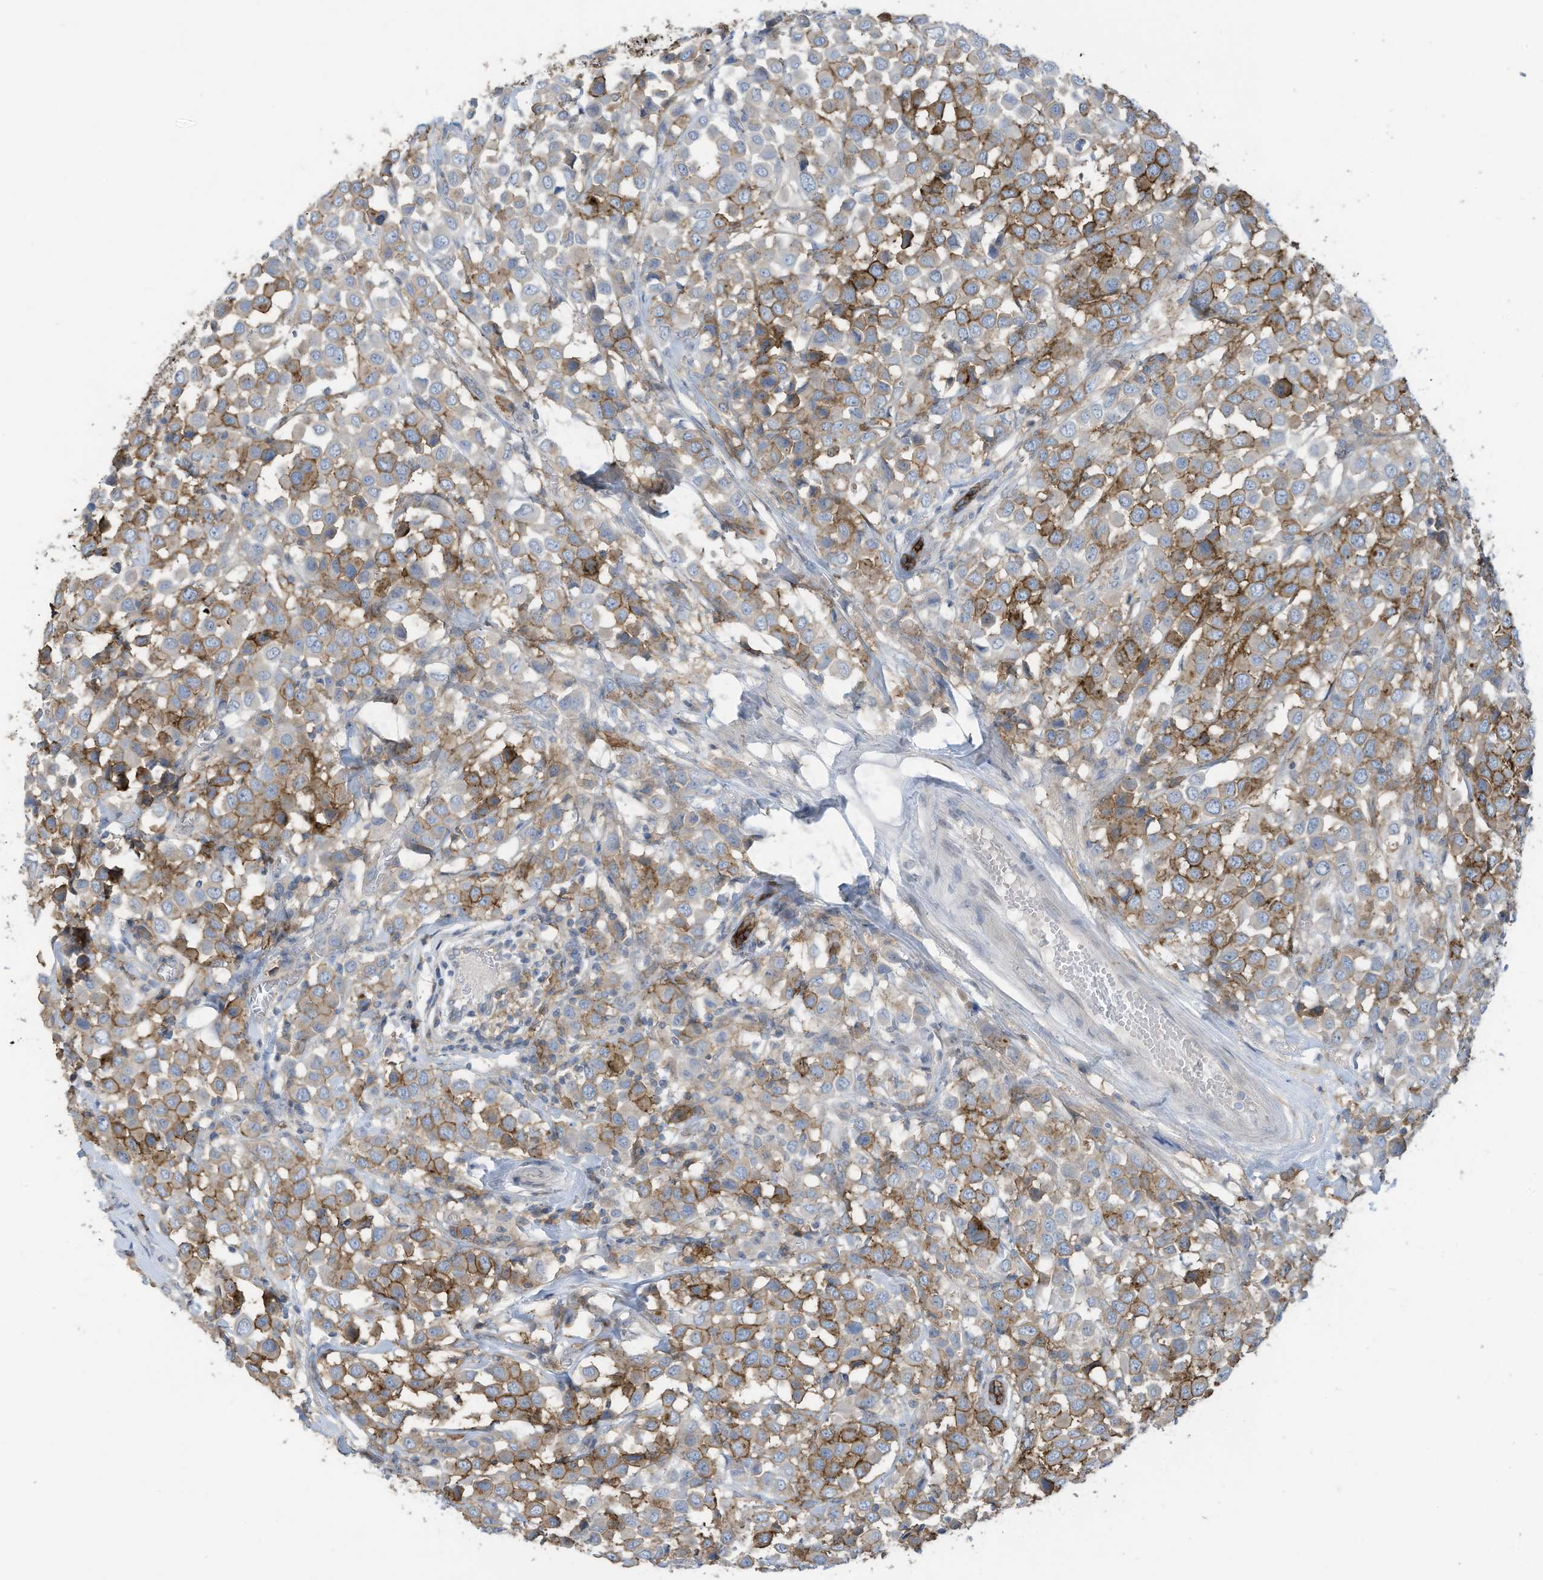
{"staining": {"intensity": "moderate", "quantity": ">75%", "location": "cytoplasmic/membranous"}, "tissue": "breast cancer", "cell_type": "Tumor cells", "image_type": "cancer", "snomed": [{"axis": "morphology", "description": "Duct carcinoma"}, {"axis": "topography", "description": "Breast"}], "caption": "This photomicrograph exhibits immunohistochemistry staining of breast cancer, with medium moderate cytoplasmic/membranous expression in about >75% of tumor cells.", "gene": "SLC1A5", "patient": {"sex": "female", "age": 61}}